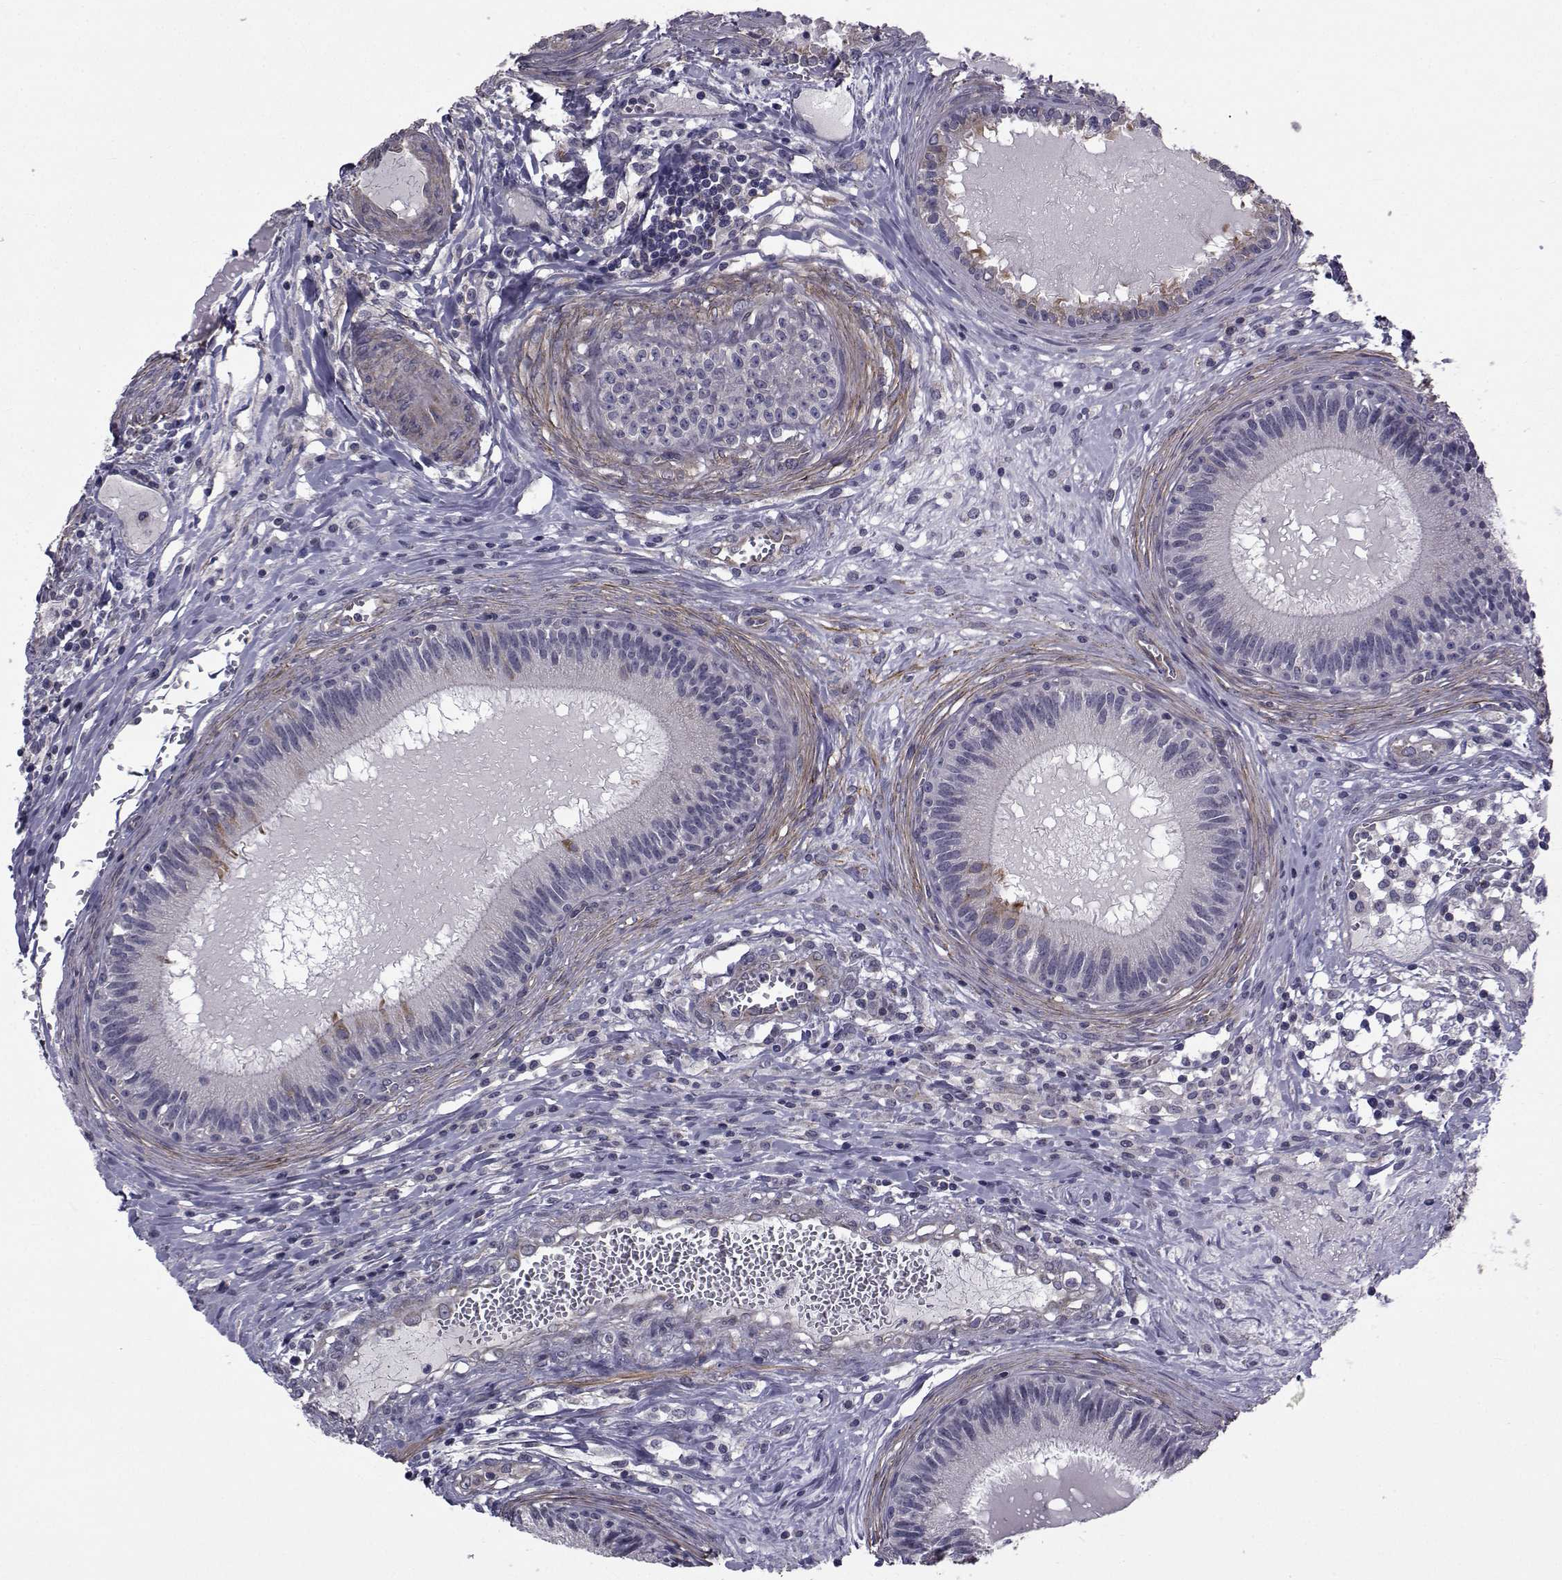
{"staining": {"intensity": "moderate", "quantity": "<25%", "location": "cytoplasmic/membranous"}, "tissue": "epididymis", "cell_type": "Glandular cells", "image_type": "normal", "snomed": [{"axis": "morphology", "description": "Normal tissue, NOS"}, {"axis": "topography", "description": "Epididymis"}], "caption": "Protein positivity by immunohistochemistry demonstrates moderate cytoplasmic/membranous positivity in about <25% of glandular cells in normal epididymis.", "gene": "CFAP74", "patient": {"sex": "male", "age": 27}}